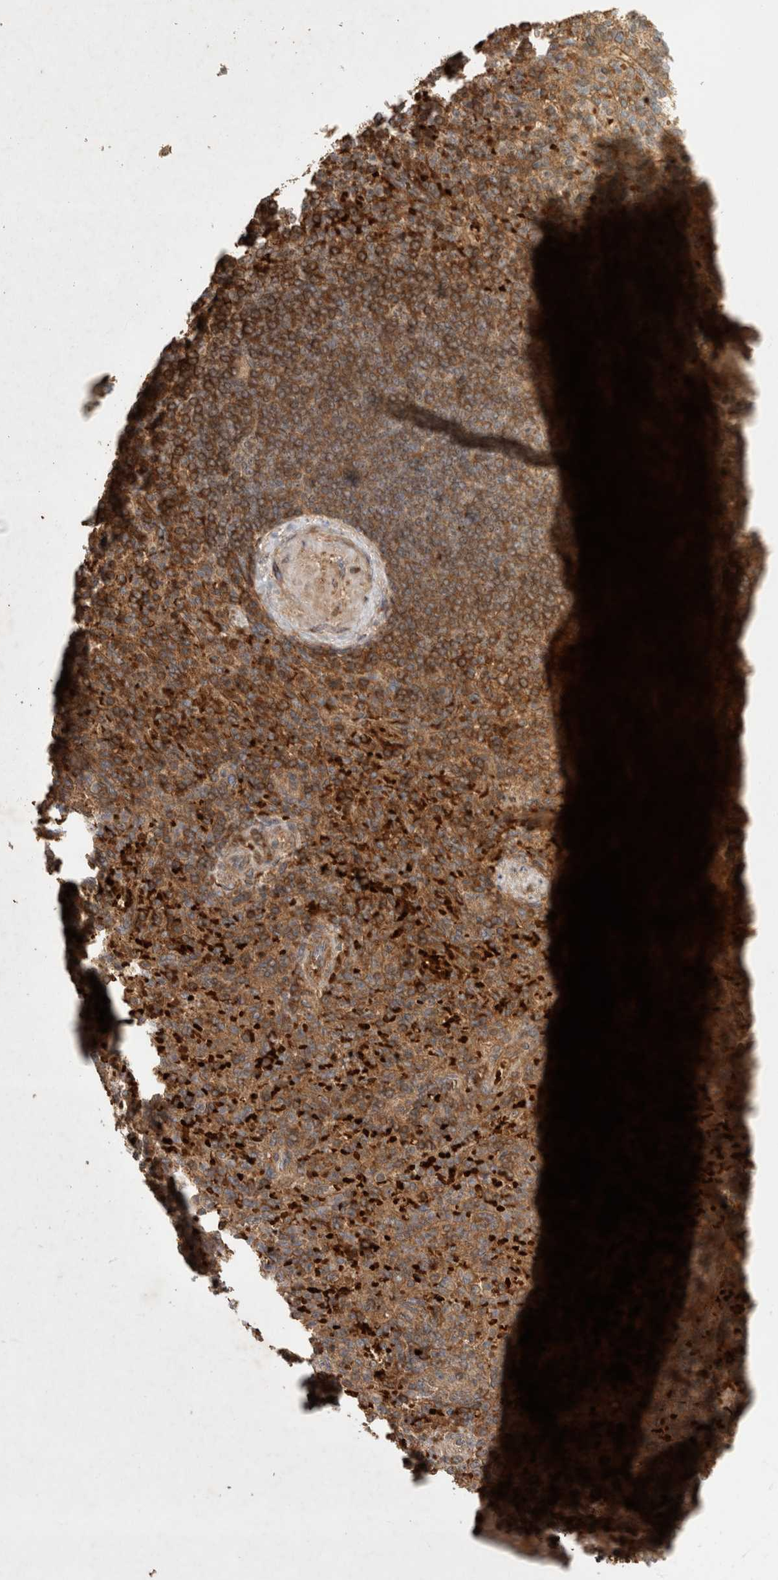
{"staining": {"intensity": "strong", "quantity": ">75%", "location": "cytoplasmic/membranous"}, "tissue": "spleen", "cell_type": "Cells in red pulp", "image_type": "normal", "snomed": [{"axis": "morphology", "description": "Normal tissue, NOS"}, {"axis": "topography", "description": "Spleen"}], "caption": "Protein expression analysis of unremarkable human spleen reveals strong cytoplasmic/membranous positivity in about >75% of cells in red pulp.", "gene": "FAM221A", "patient": {"sex": "female", "age": 74}}